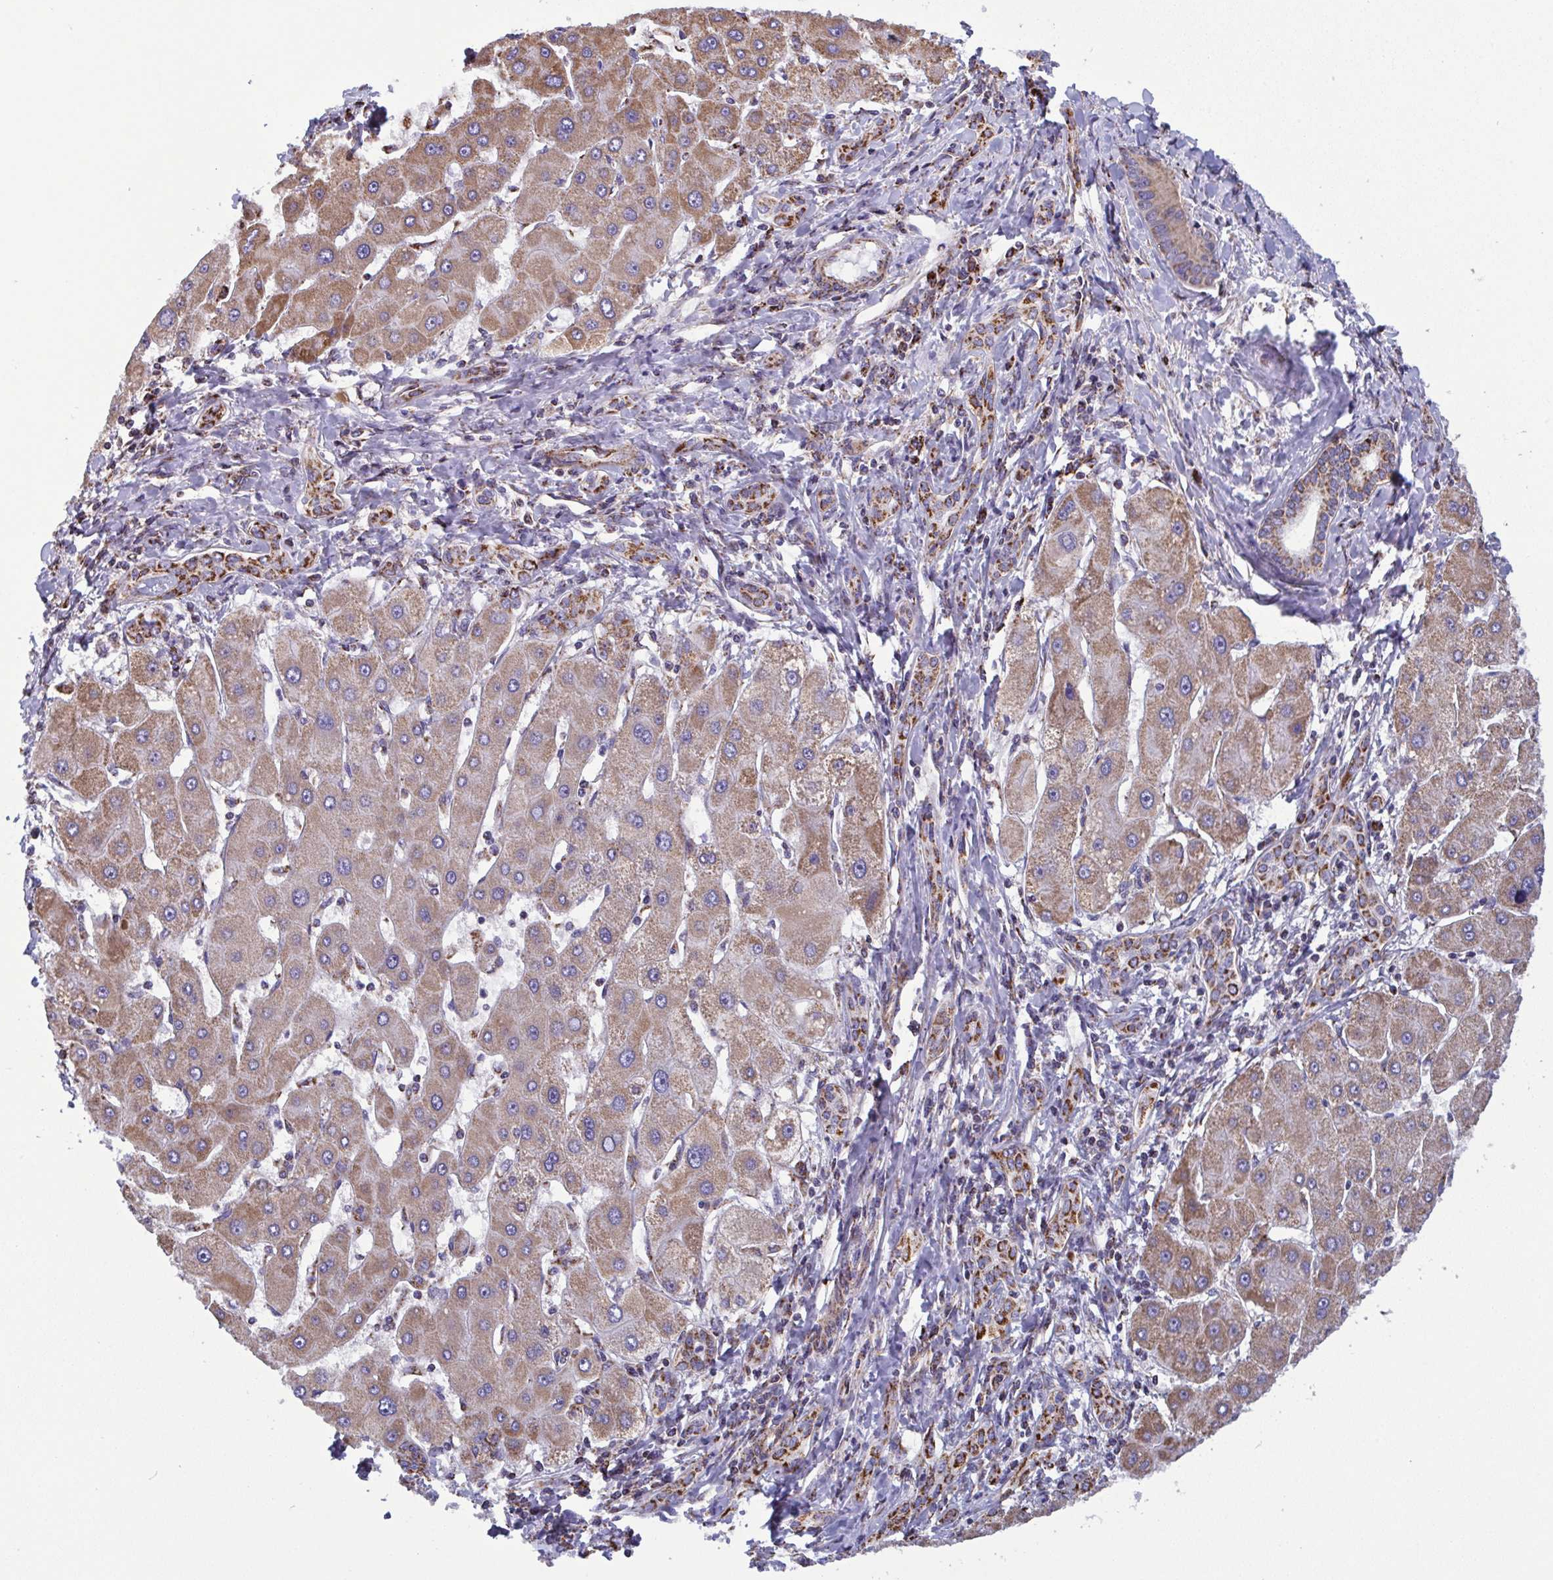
{"staining": {"intensity": "strong", "quantity": ">75%", "location": "cytoplasmic/membranous"}, "tissue": "liver cancer", "cell_type": "Tumor cells", "image_type": "cancer", "snomed": [{"axis": "morphology", "description": "Cholangiocarcinoma"}, {"axis": "topography", "description": "Liver"}], "caption": "Protein analysis of liver cancer (cholangiocarcinoma) tissue exhibits strong cytoplasmic/membranous expression in approximately >75% of tumor cells. Using DAB (3,3'-diaminobenzidine) (brown) and hematoxylin (blue) stains, captured at high magnification using brightfield microscopy.", "gene": "CSDE1", "patient": {"sex": "male", "age": 66}}